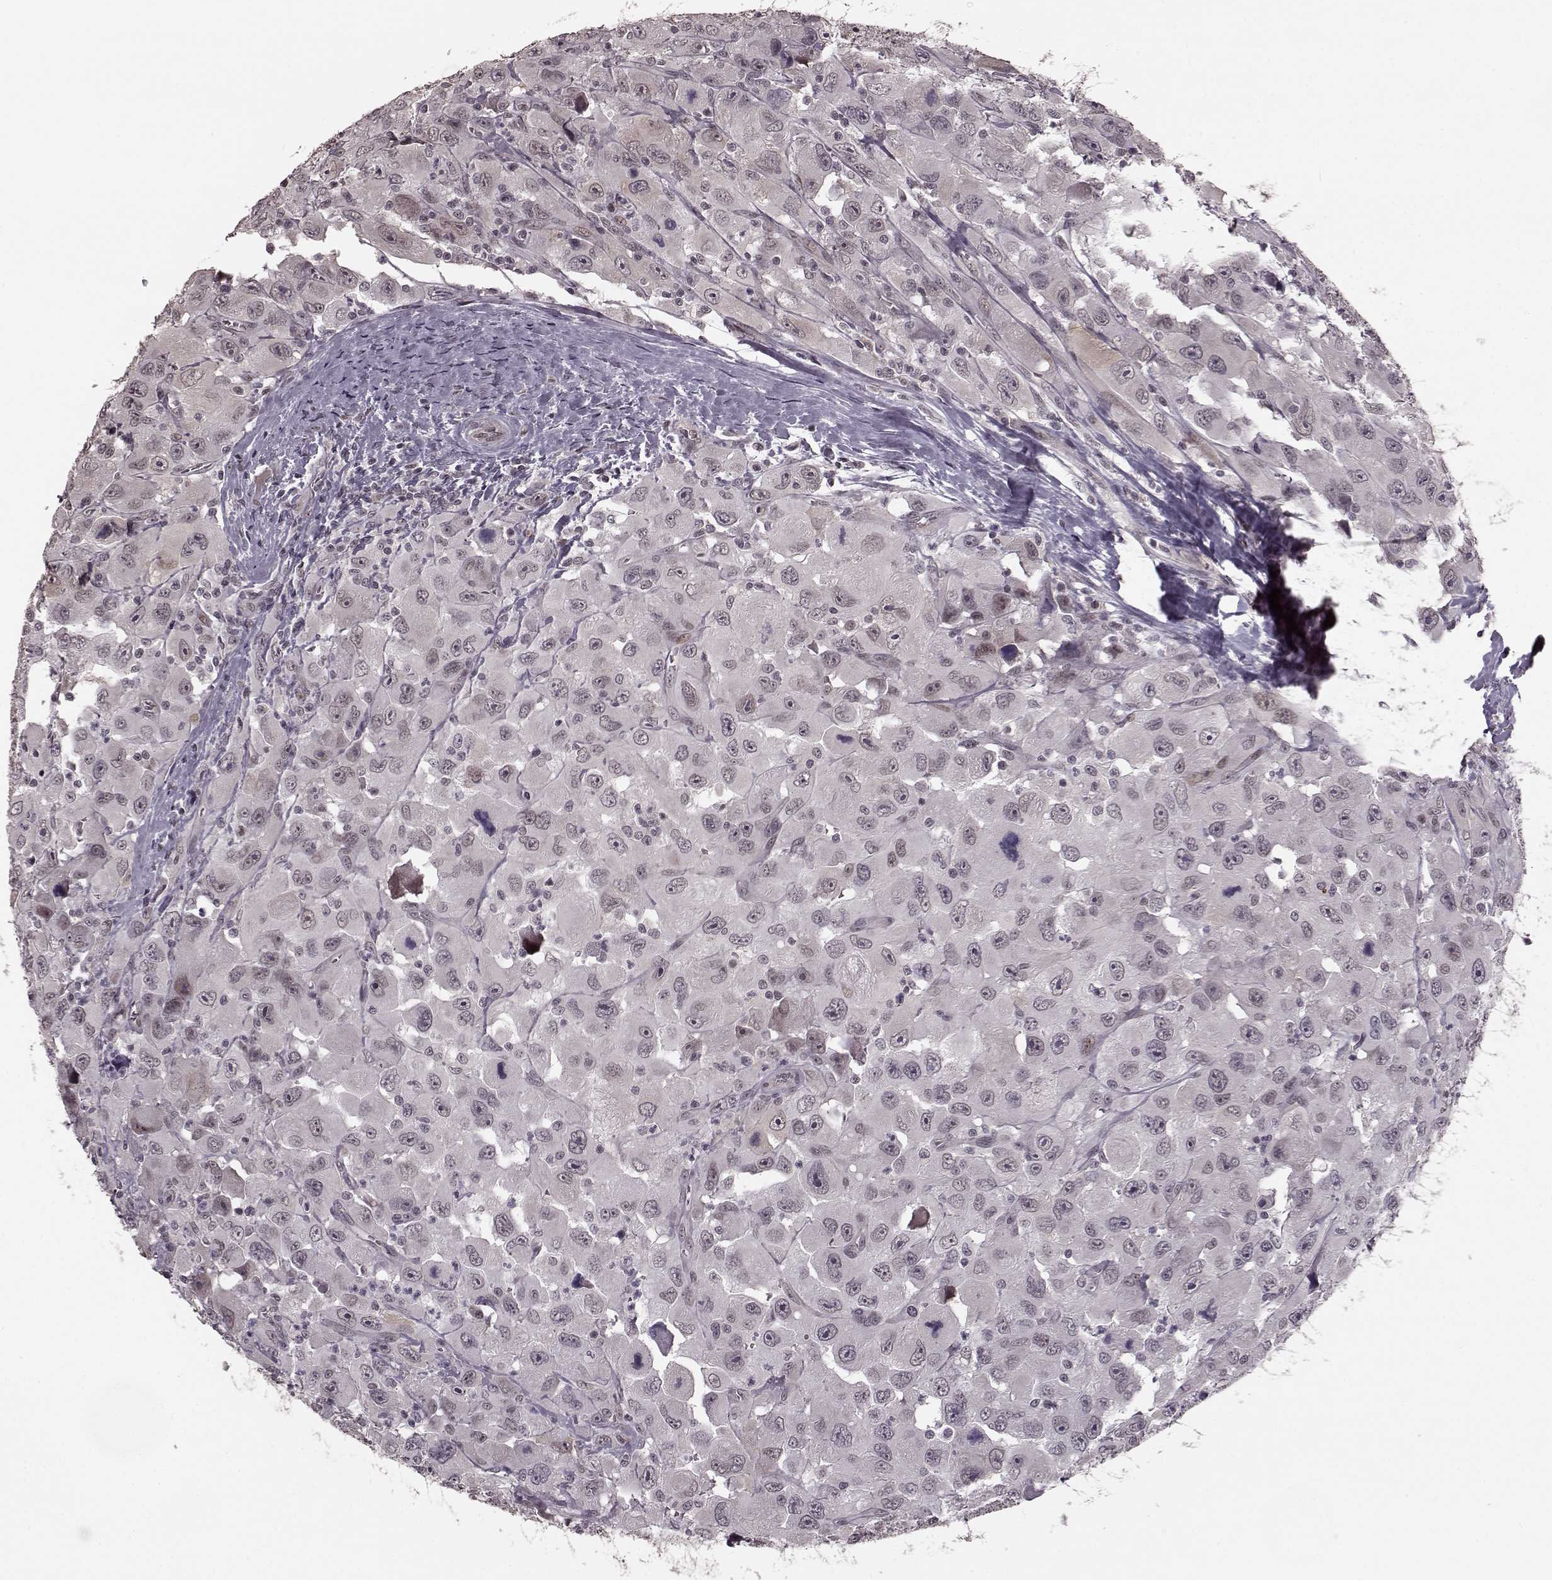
{"staining": {"intensity": "negative", "quantity": "none", "location": "none"}, "tissue": "head and neck cancer", "cell_type": "Tumor cells", "image_type": "cancer", "snomed": [{"axis": "morphology", "description": "Squamous cell carcinoma, NOS"}, {"axis": "morphology", "description": "Squamous cell carcinoma, metastatic, NOS"}, {"axis": "topography", "description": "Oral tissue"}, {"axis": "topography", "description": "Head-Neck"}], "caption": "High power microscopy photomicrograph of an immunohistochemistry histopathology image of head and neck metastatic squamous cell carcinoma, revealing no significant positivity in tumor cells.", "gene": "PLCB4", "patient": {"sex": "female", "age": 85}}